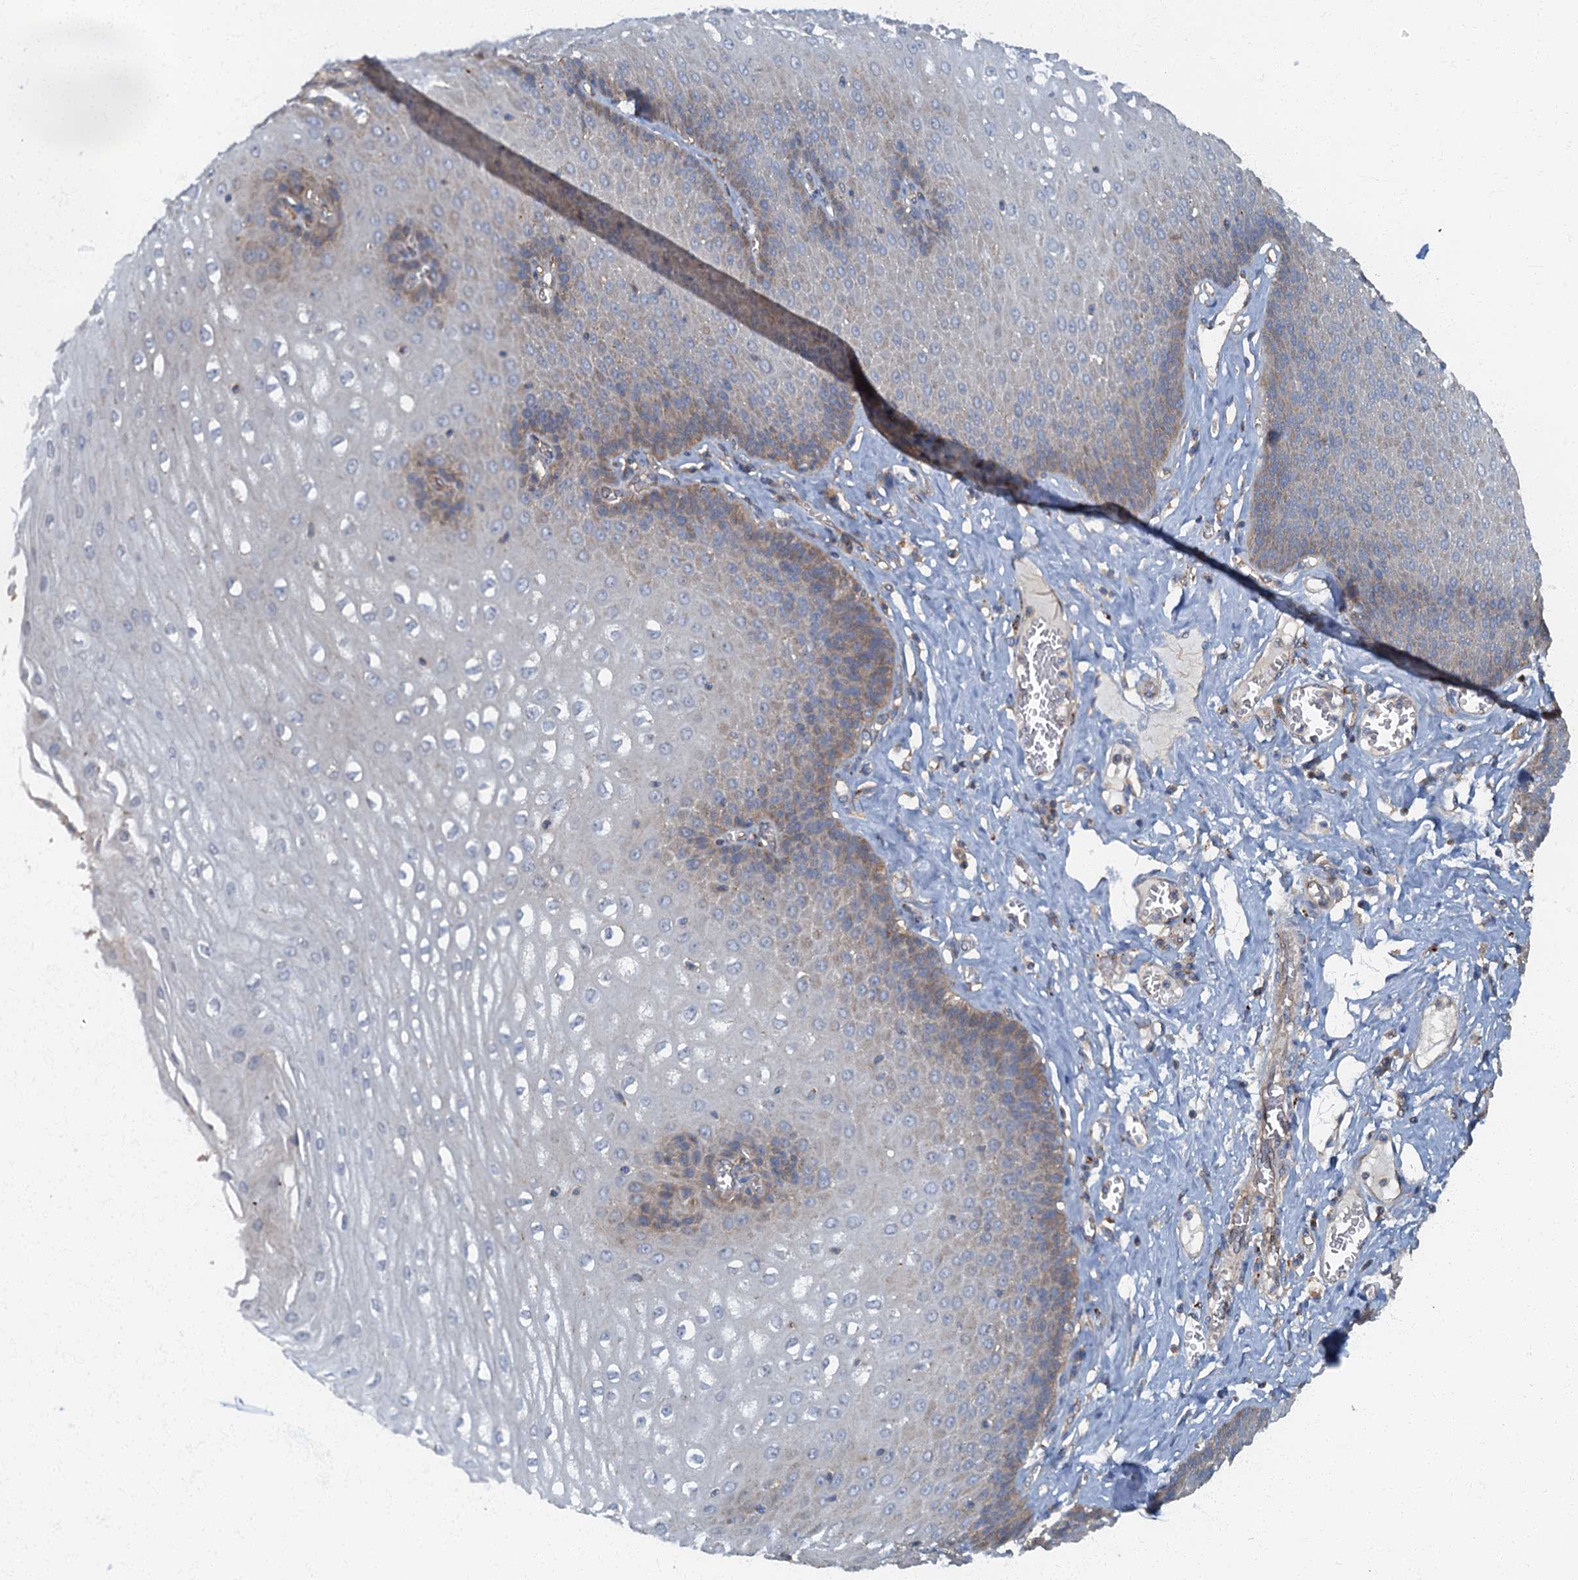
{"staining": {"intensity": "weak", "quantity": "25%-75%", "location": "cytoplasmic/membranous"}, "tissue": "esophagus", "cell_type": "Squamous epithelial cells", "image_type": "normal", "snomed": [{"axis": "morphology", "description": "Normal tissue, NOS"}, {"axis": "topography", "description": "Esophagus"}], "caption": "Immunohistochemical staining of unremarkable esophagus exhibits 25%-75% levels of weak cytoplasmic/membranous protein staining in about 25%-75% of squamous epithelial cells. The staining was performed using DAB to visualize the protein expression in brown, while the nuclei were stained in blue with hematoxylin (Magnification: 20x).", "gene": "ARL11", "patient": {"sex": "male", "age": 60}}